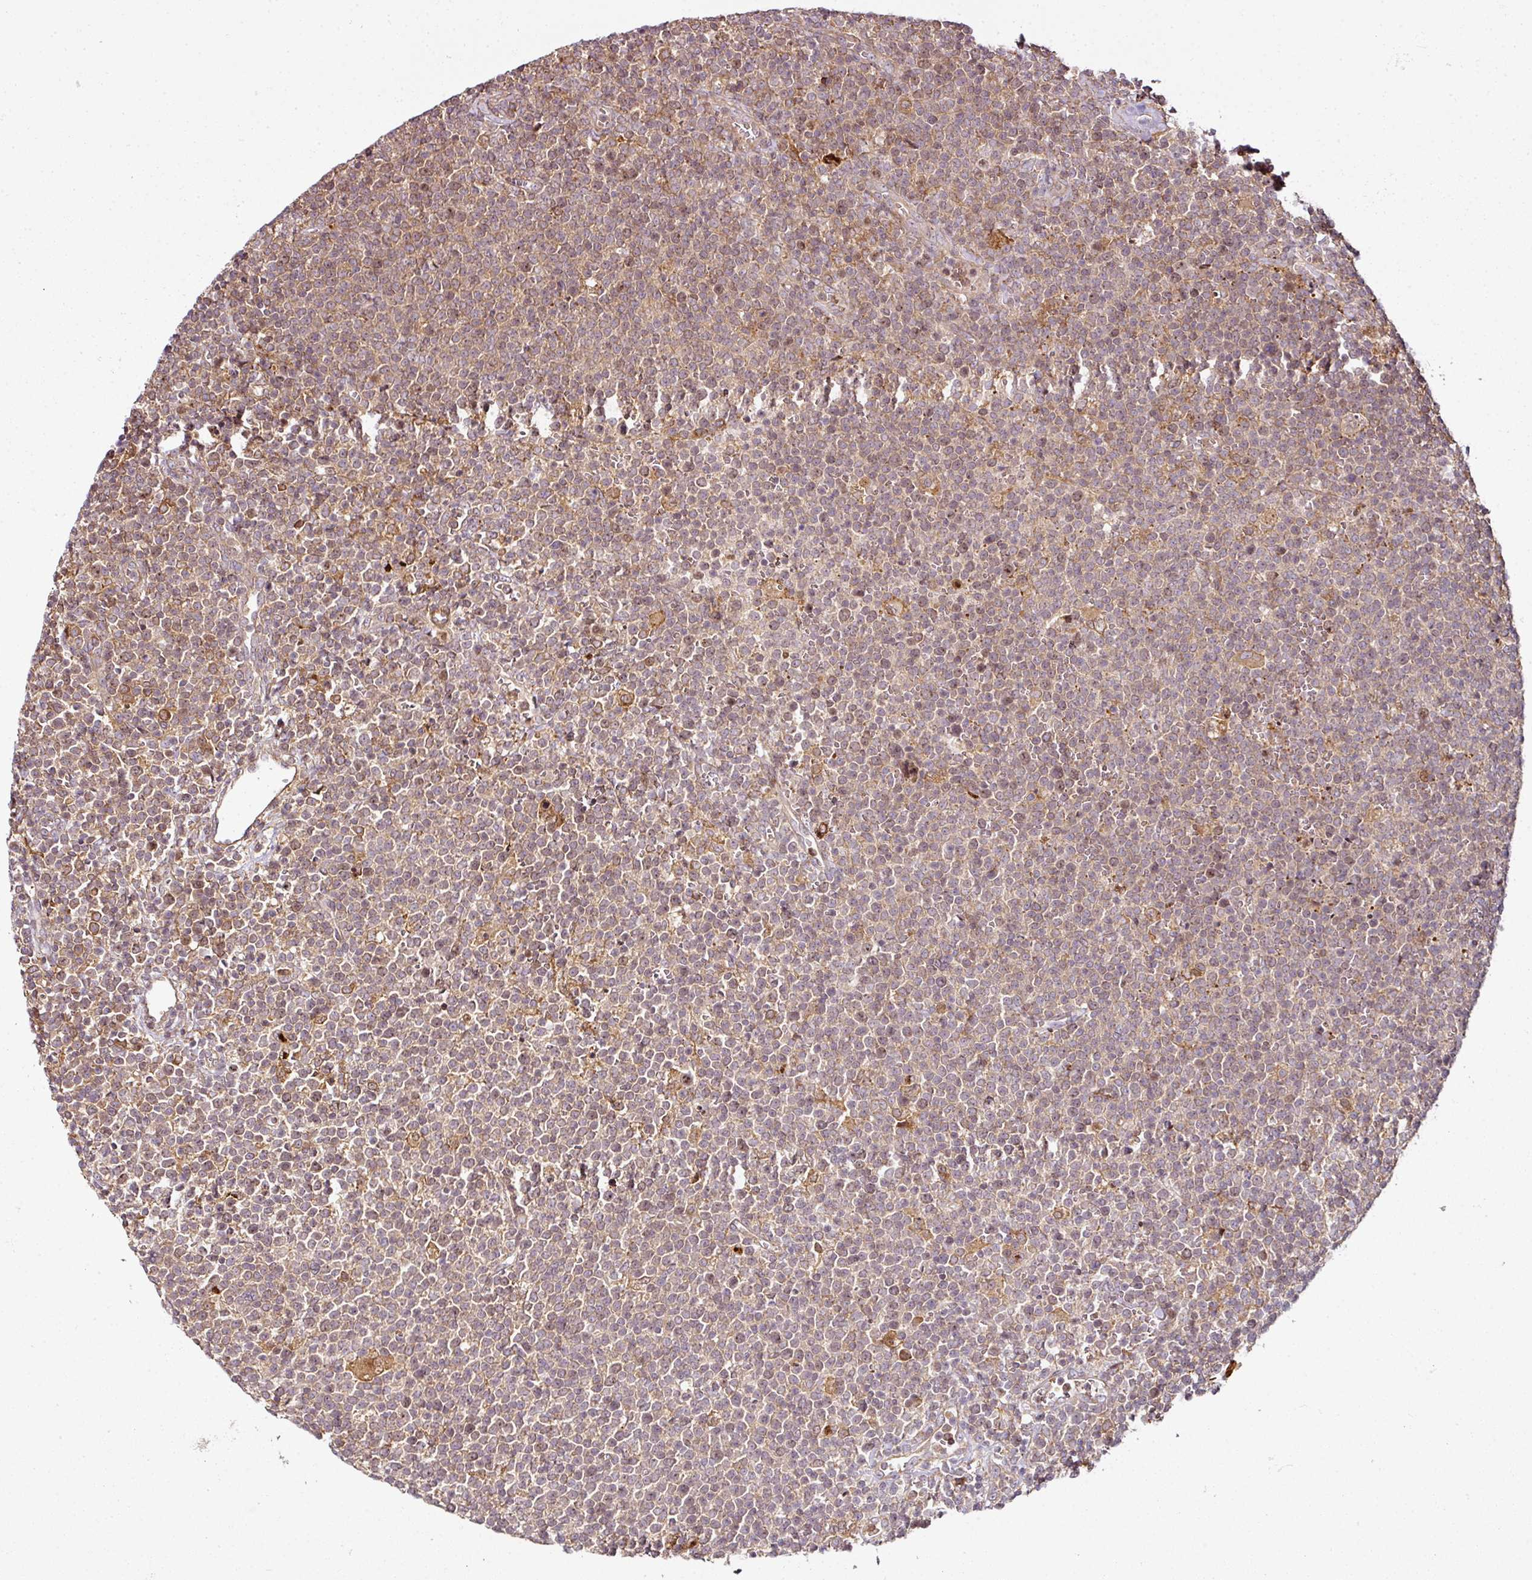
{"staining": {"intensity": "moderate", "quantity": ">75%", "location": "cytoplasmic/membranous,nuclear"}, "tissue": "lymphoma", "cell_type": "Tumor cells", "image_type": "cancer", "snomed": [{"axis": "morphology", "description": "Malignant lymphoma, non-Hodgkin's type, High grade"}, {"axis": "topography", "description": "Lymph node"}], "caption": "Immunohistochemical staining of human lymphoma demonstrates moderate cytoplasmic/membranous and nuclear protein expression in approximately >75% of tumor cells.", "gene": "ATAT1", "patient": {"sex": "male", "age": 61}}